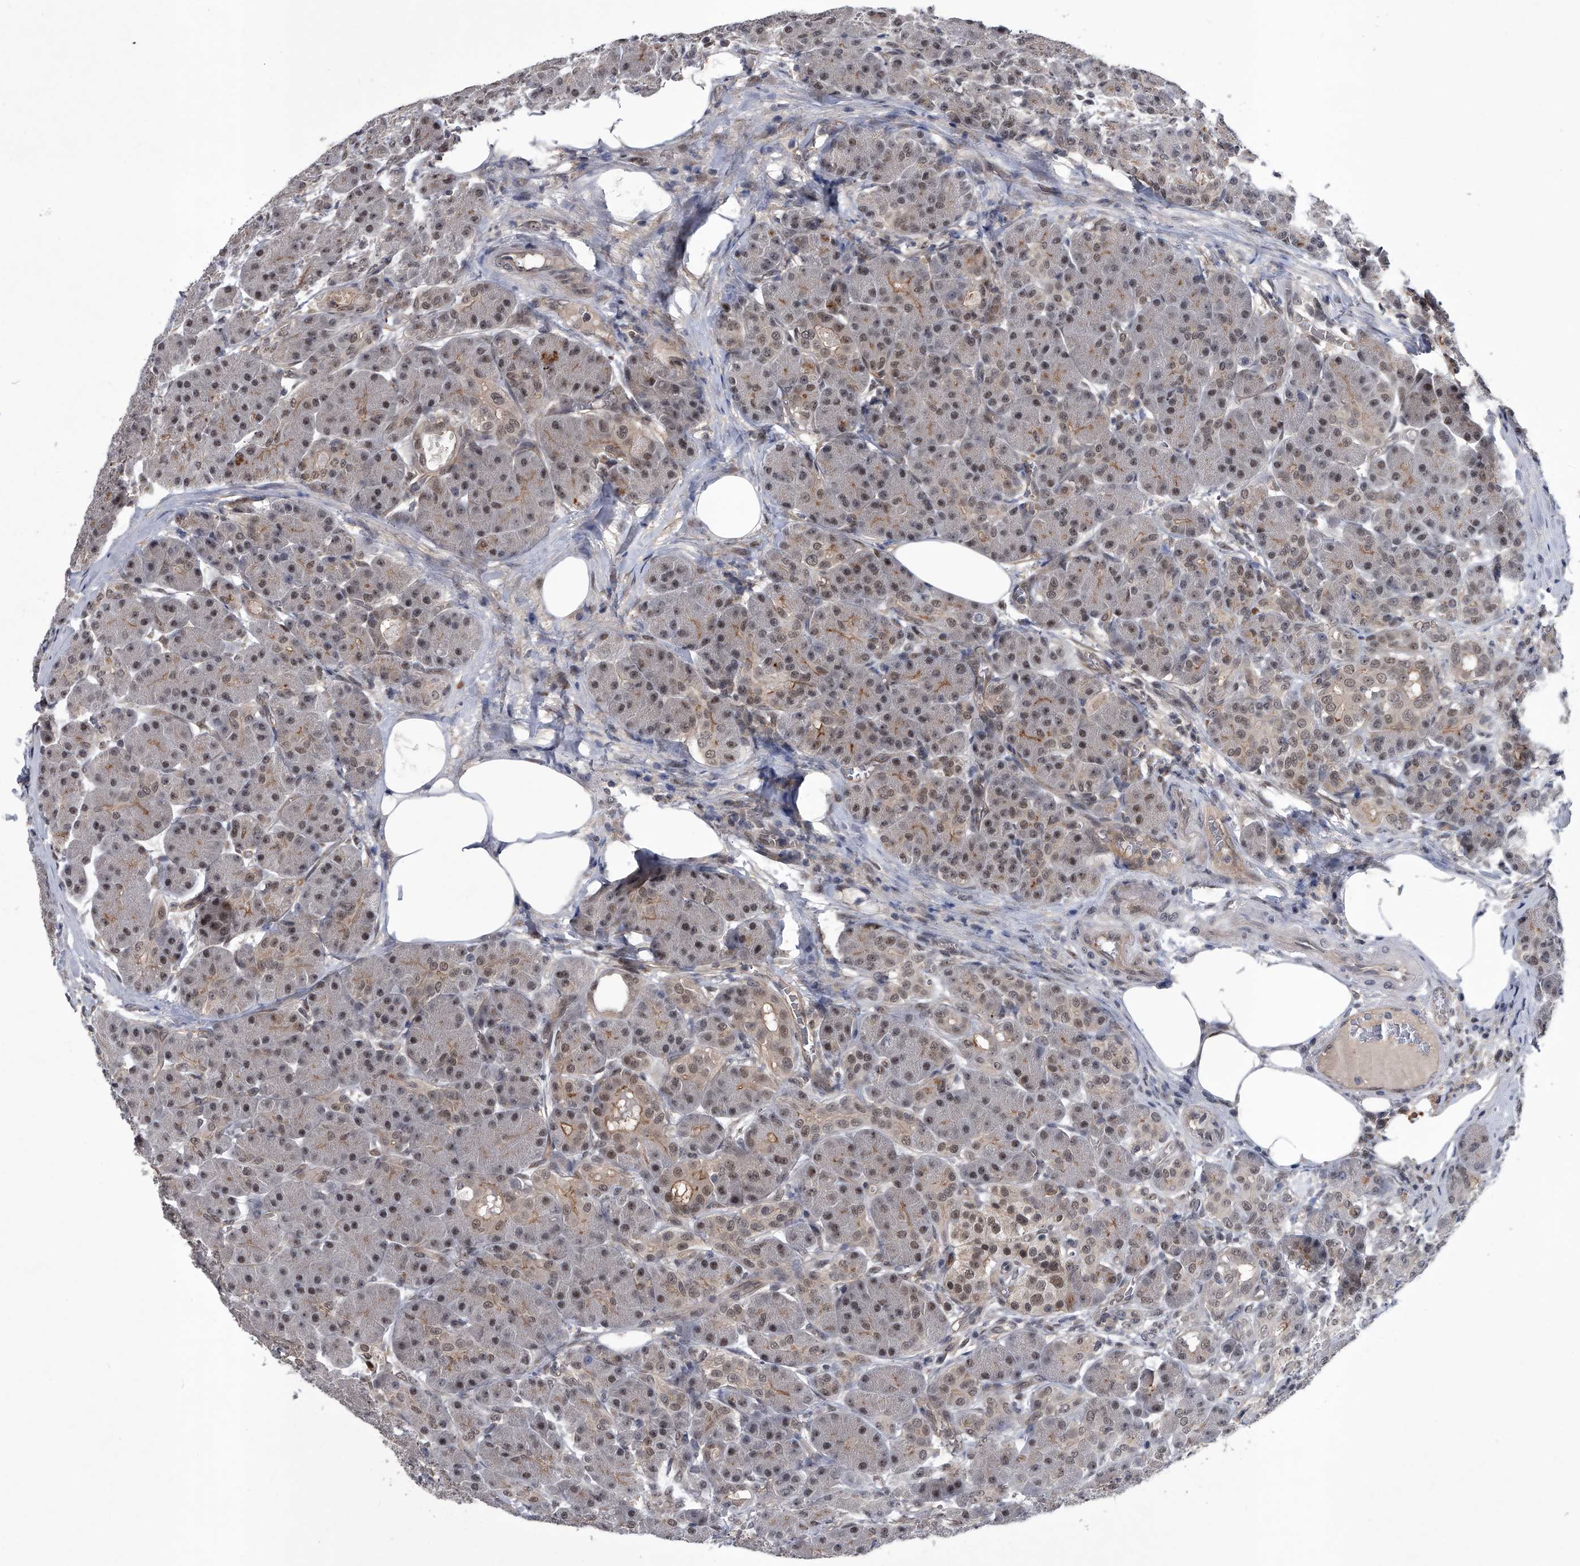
{"staining": {"intensity": "moderate", "quantity": ">75%", "location": "cytoplasmic/membranous,nuclear"}, "tissue": "pancreas", "cell_type": "Exocrine glandular cells", "image_type": "normal", "snomed": [{"axis": "morphology", "description": "Normal tissue, NOS"}, {"axis": "topography", "description": "Pancreas"}], "caption": "High-magnification brightfield microscopy of benign pancreas stained with DAB (brown) and counterstained with hematoxylin (blue). exocrine glandular cells exhibit moderate cytoplasmic/membranous,nuclear positivity is appreciated in approximately>75% of cells.", "gene": "SLC12A8", "patient": {"sex": "male", "age": 63}}